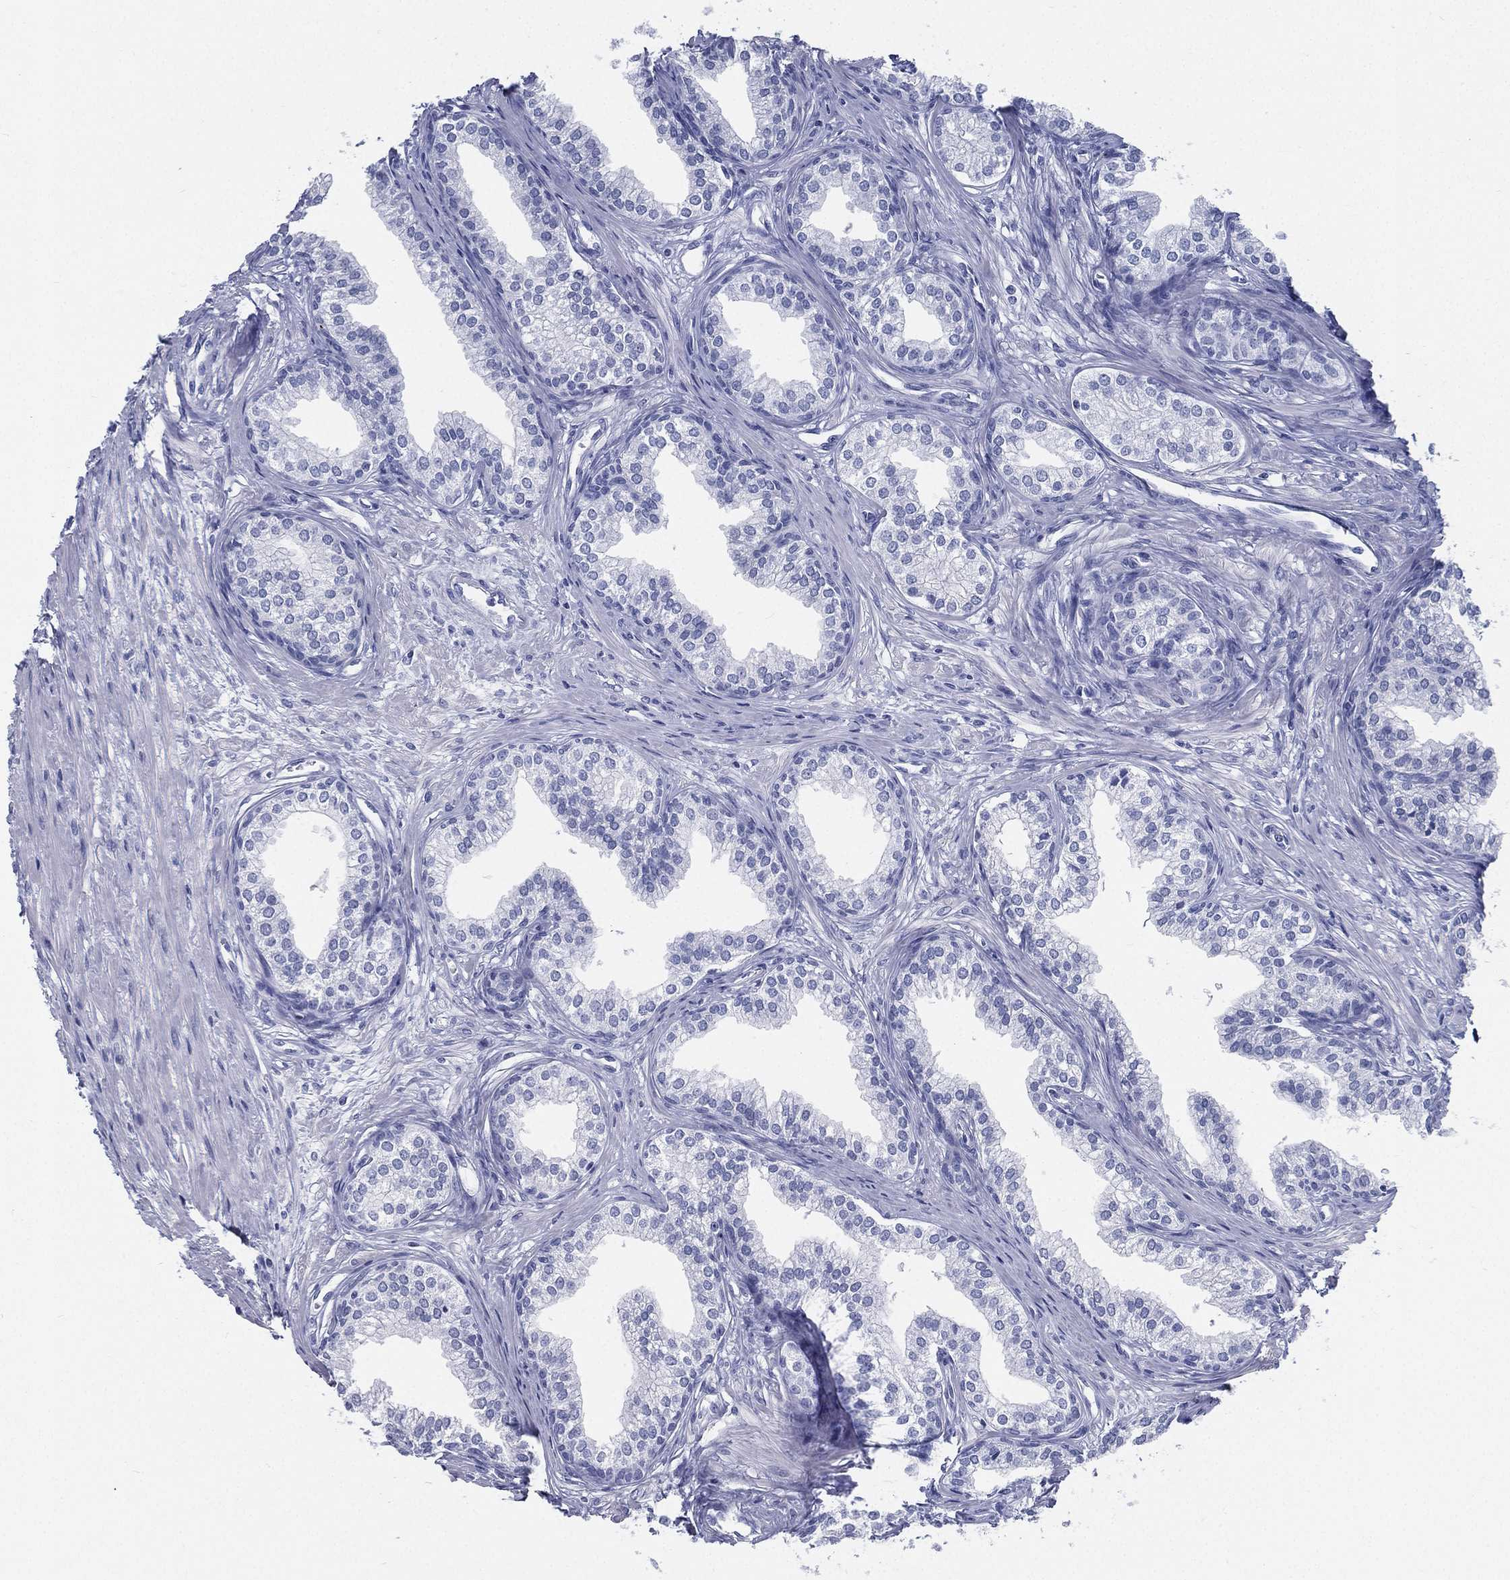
{"staining": {"intensity": "negative", "quantity": "none", "location": "none"}, "tissue": "prostate", "cell_type": "Glandular cells", "image_type": "normal", "snomed": [{"axis": "morphology", "description": "Normal tissue, NOS"}, {"axis": "topography", "description": "Prostate"}], "caption": "Immunohistochemistry of normal human prostate reveals no positivity in glandular cells.", "gene": "ATP1B2", "patient": {"sex": "male", "age": 65}}